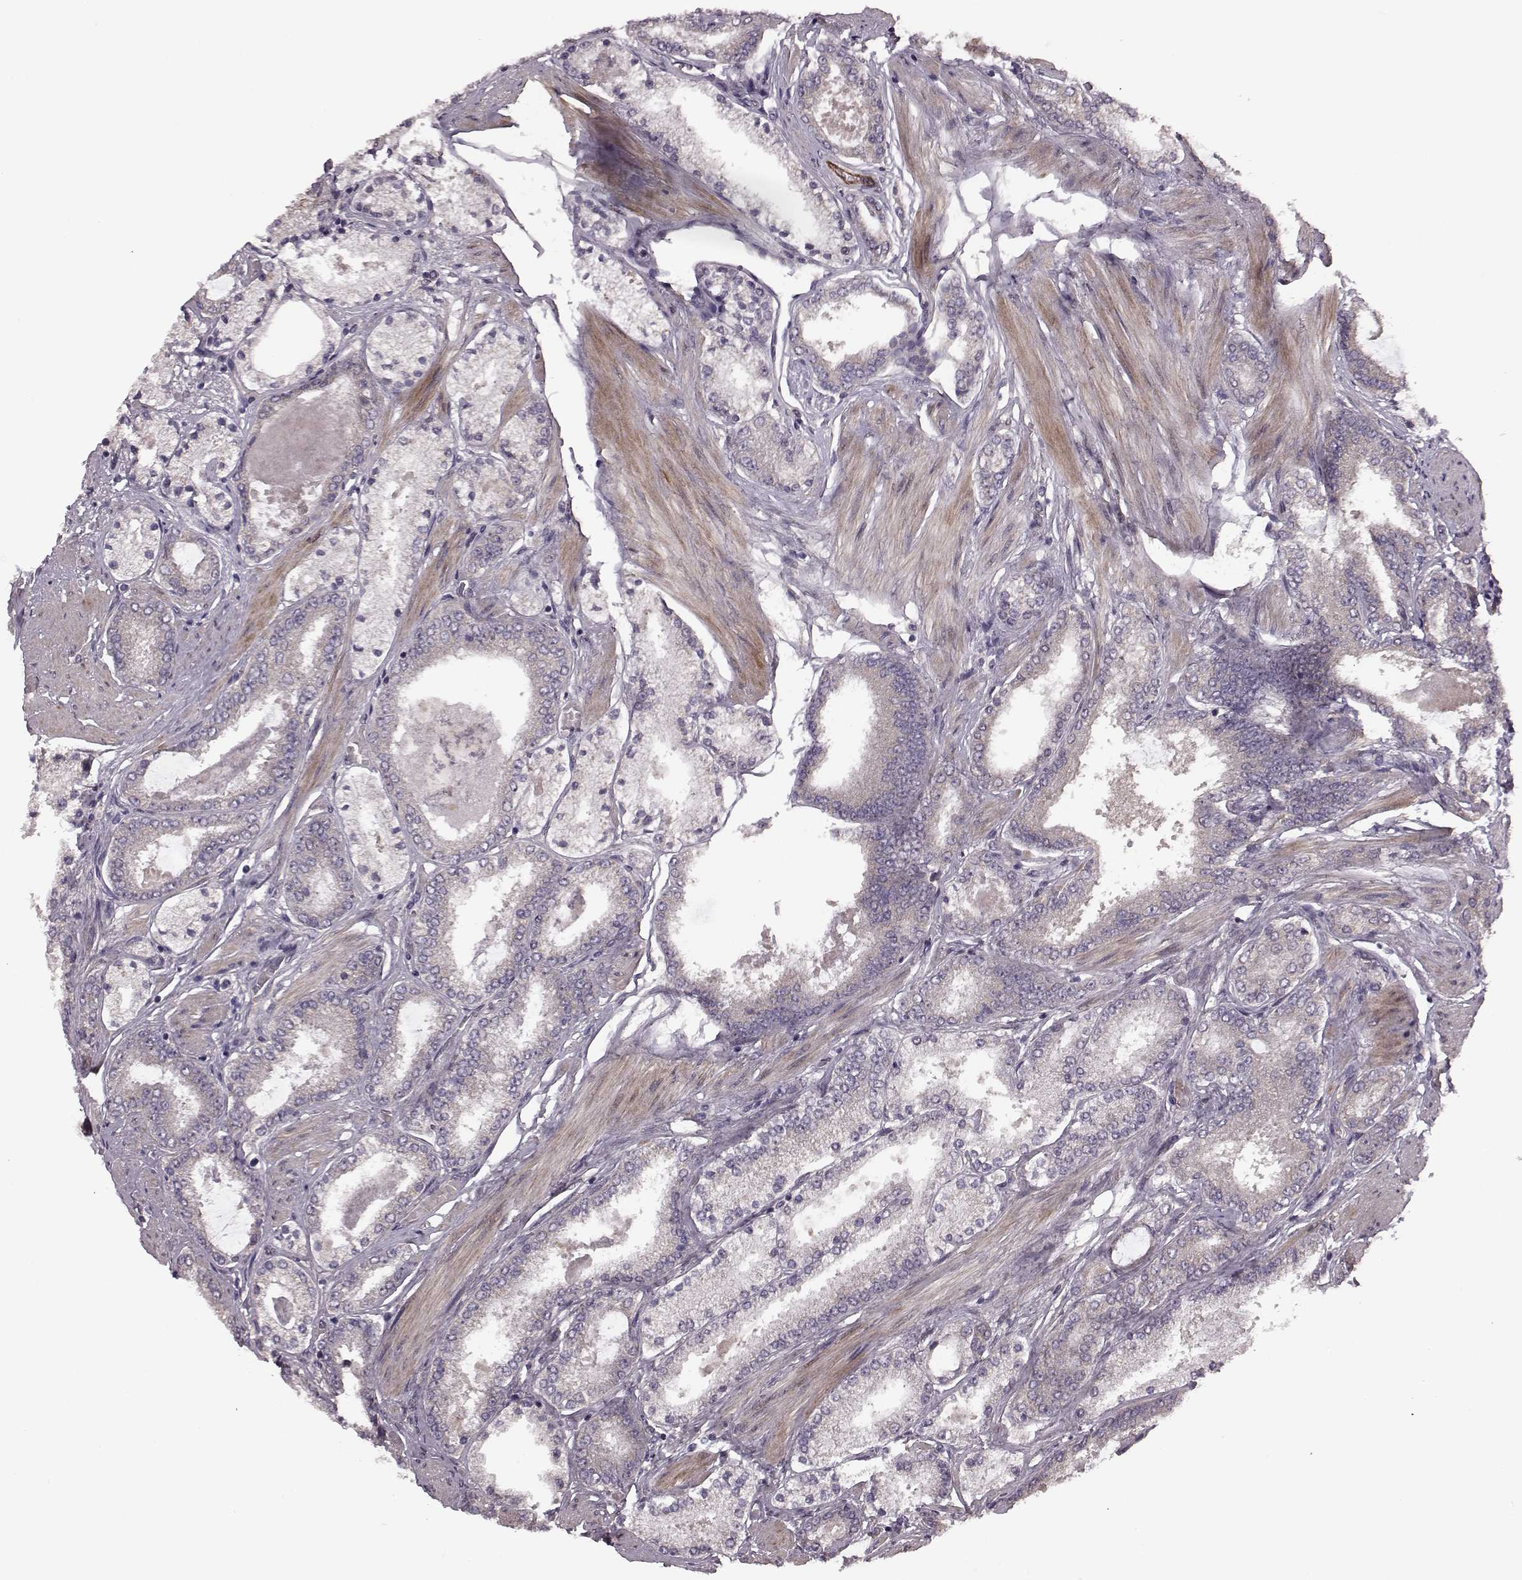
{"staining": {"intensity": "negative", "quantity": "none", "location": "none"}, "tissue": "prostate cancer", "cell_type": "Tumor cells", "image_type": "cancer", "snomed": [{"axis": "morphology", "description": "Adenocarcinoma, High grade"}, {"axis": "topography", "description": "Prostate"}], "caption": "Tumor cells are negative for brown protein staining in high-grade adenocarcinoma (prostate). The staining is performed using DAB brown chromogen with nuclei counter-stained in using hematoxylin.", "gene": "SYNPO", "patient": {"sex": "male", "age": 63}}